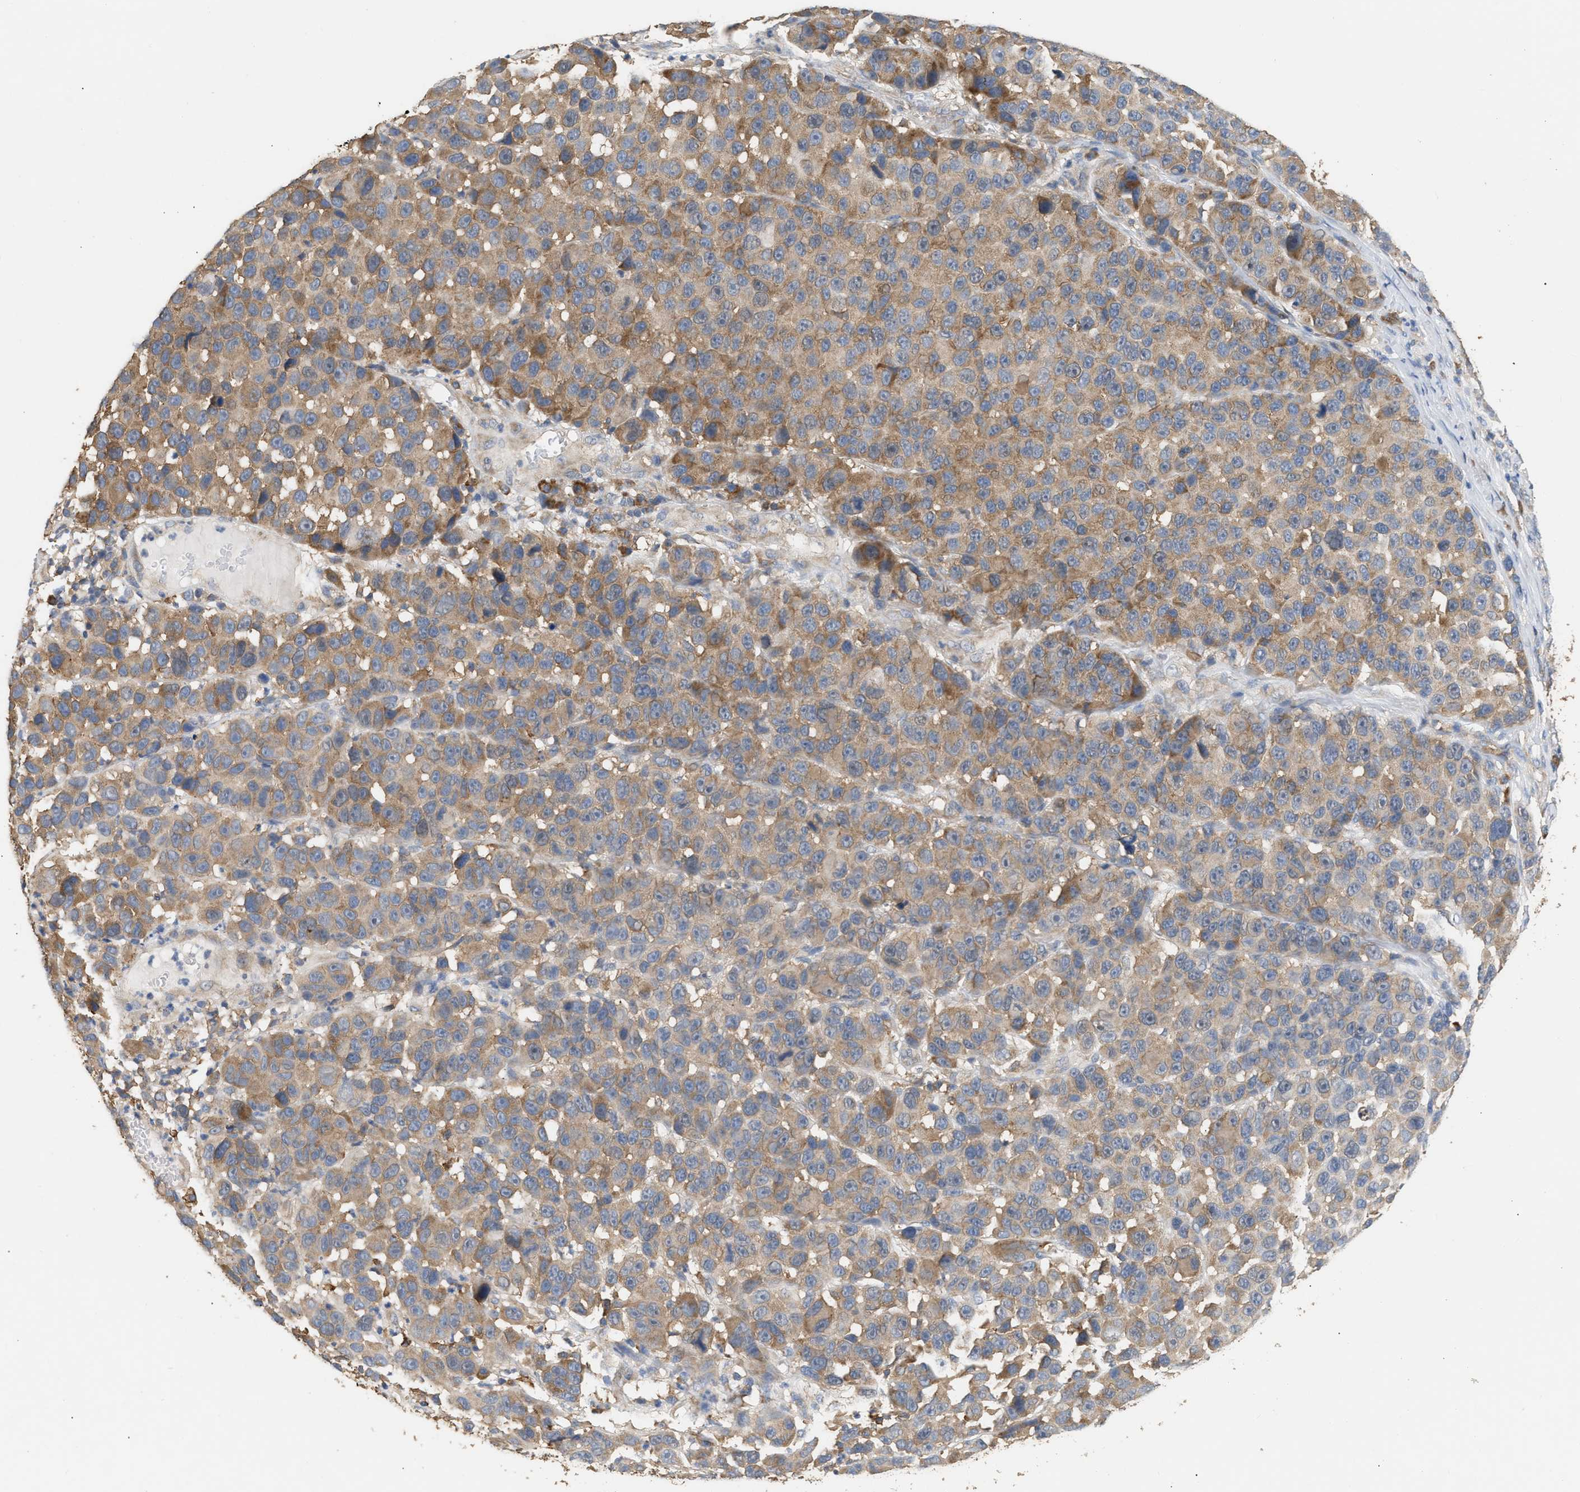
{"staining": {"intensity": "moderate", "quantity": ">75%", "location": "cytoplasmic/membranous"}, "tissue": "melanoma", "cell_type": "Tumor cells", "image_type": "cancer", "snomed": [{"axis": "morphology", "description": "Malignant melanoma, NOS"}, {"axis": "topography", "description": "Skin"}], "caption": "Brown immunohistochemical staining in melanoma exhibits moderate cytoplasmic/membranous expression in about >75% of tumor cells.", "gene": "GCN1", "patient": {"sex": "male", "age": 53}}